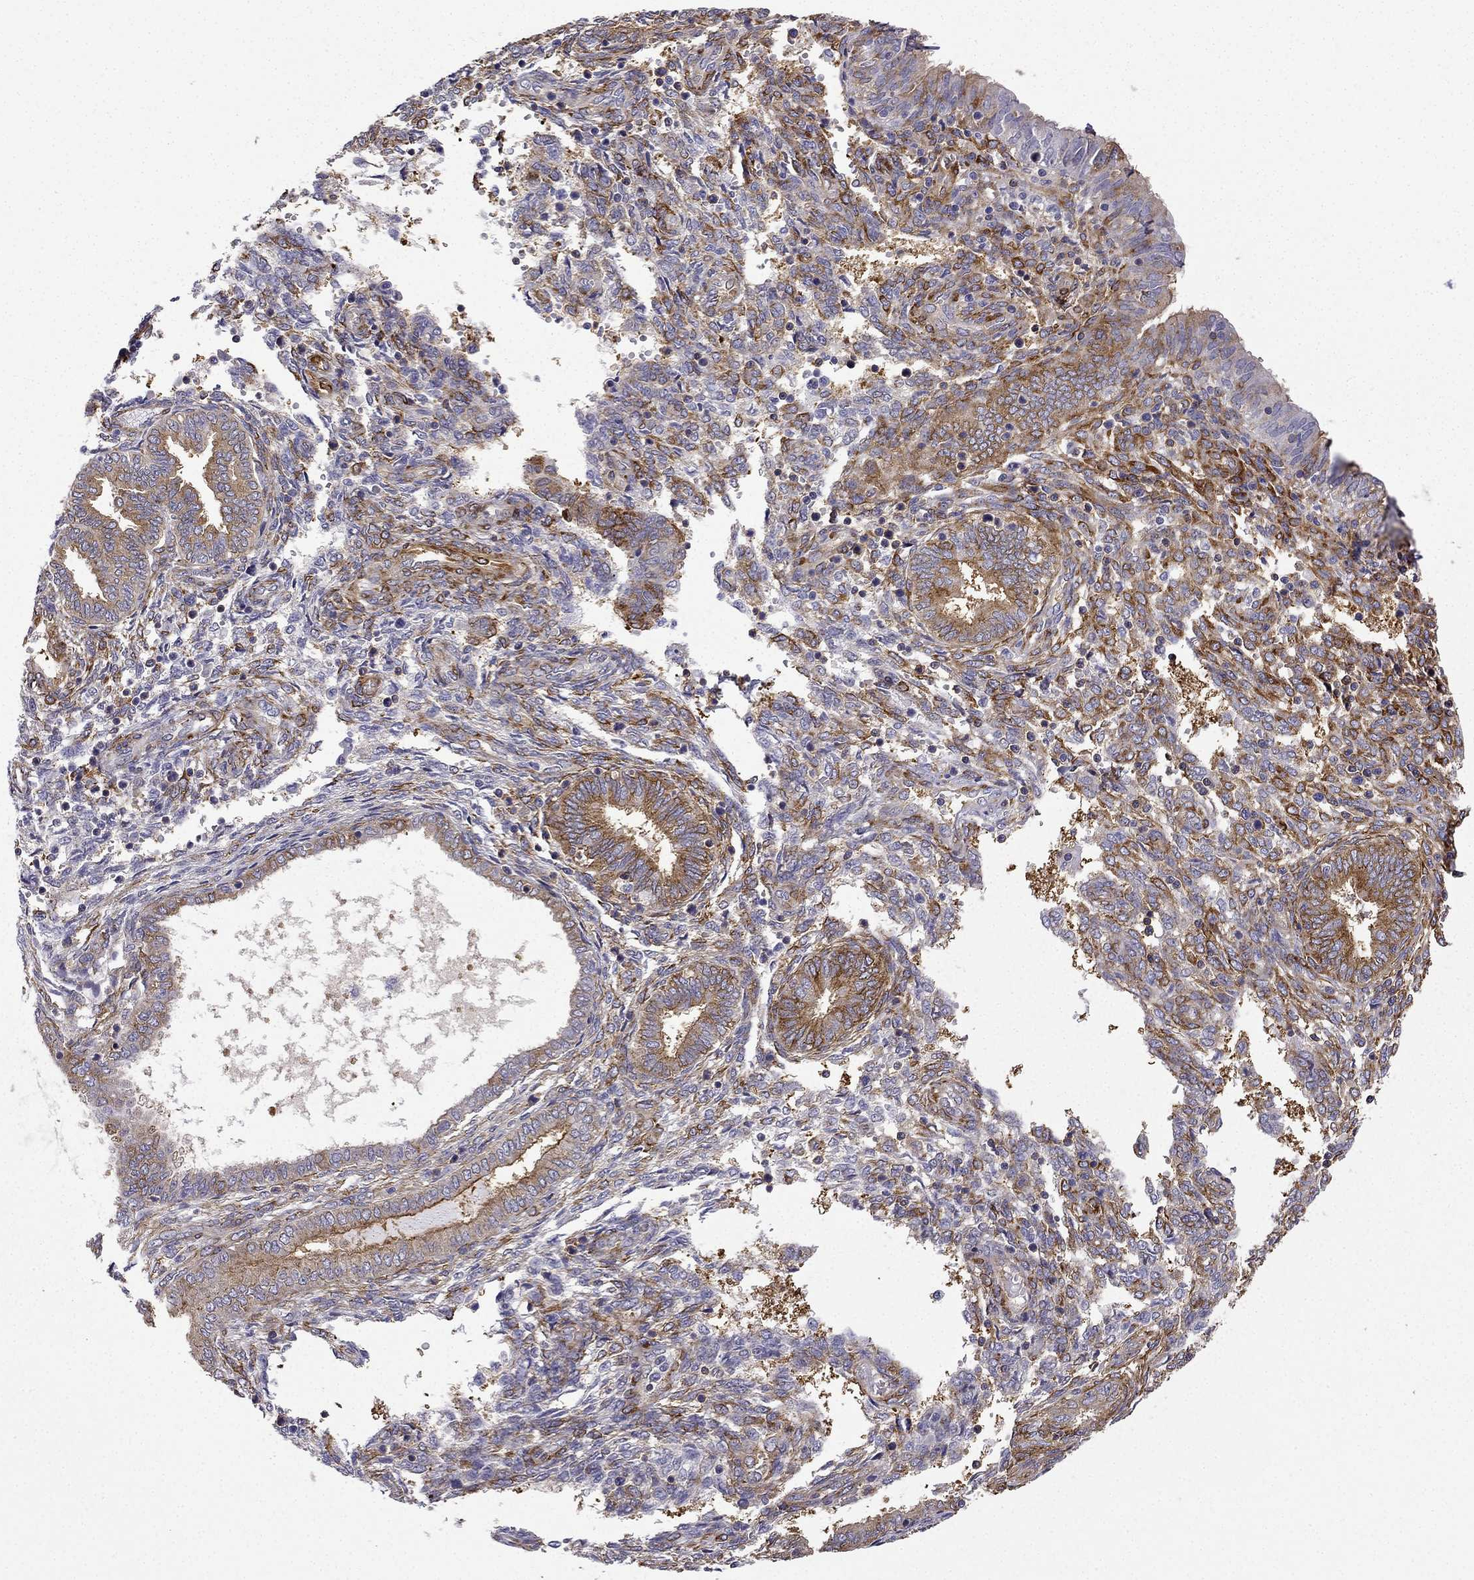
{"staining": {"intensity": "moderate", "quantity": ">75%", "location": "cytoplasmic/membranous"}, "tissue": "endometrium", "cell_type": "Cells in endometrial stroma", "image_type": "normal", "snomed": [{"axis": "morphology", "description": "Normal tissue, NOS"}, {"axis": "topography", "description": "Endometrium"}], "caption": "Protein analysis of benign endometrium displays moderate cytoplasmic/membranous staining in approximately >75% of cells in endometrial stroma. (brown staining indicates protein expression, while blue staining denotes nuclei).", "gene": "MAP4", "patient": {"sex": "female", "age": 42}}